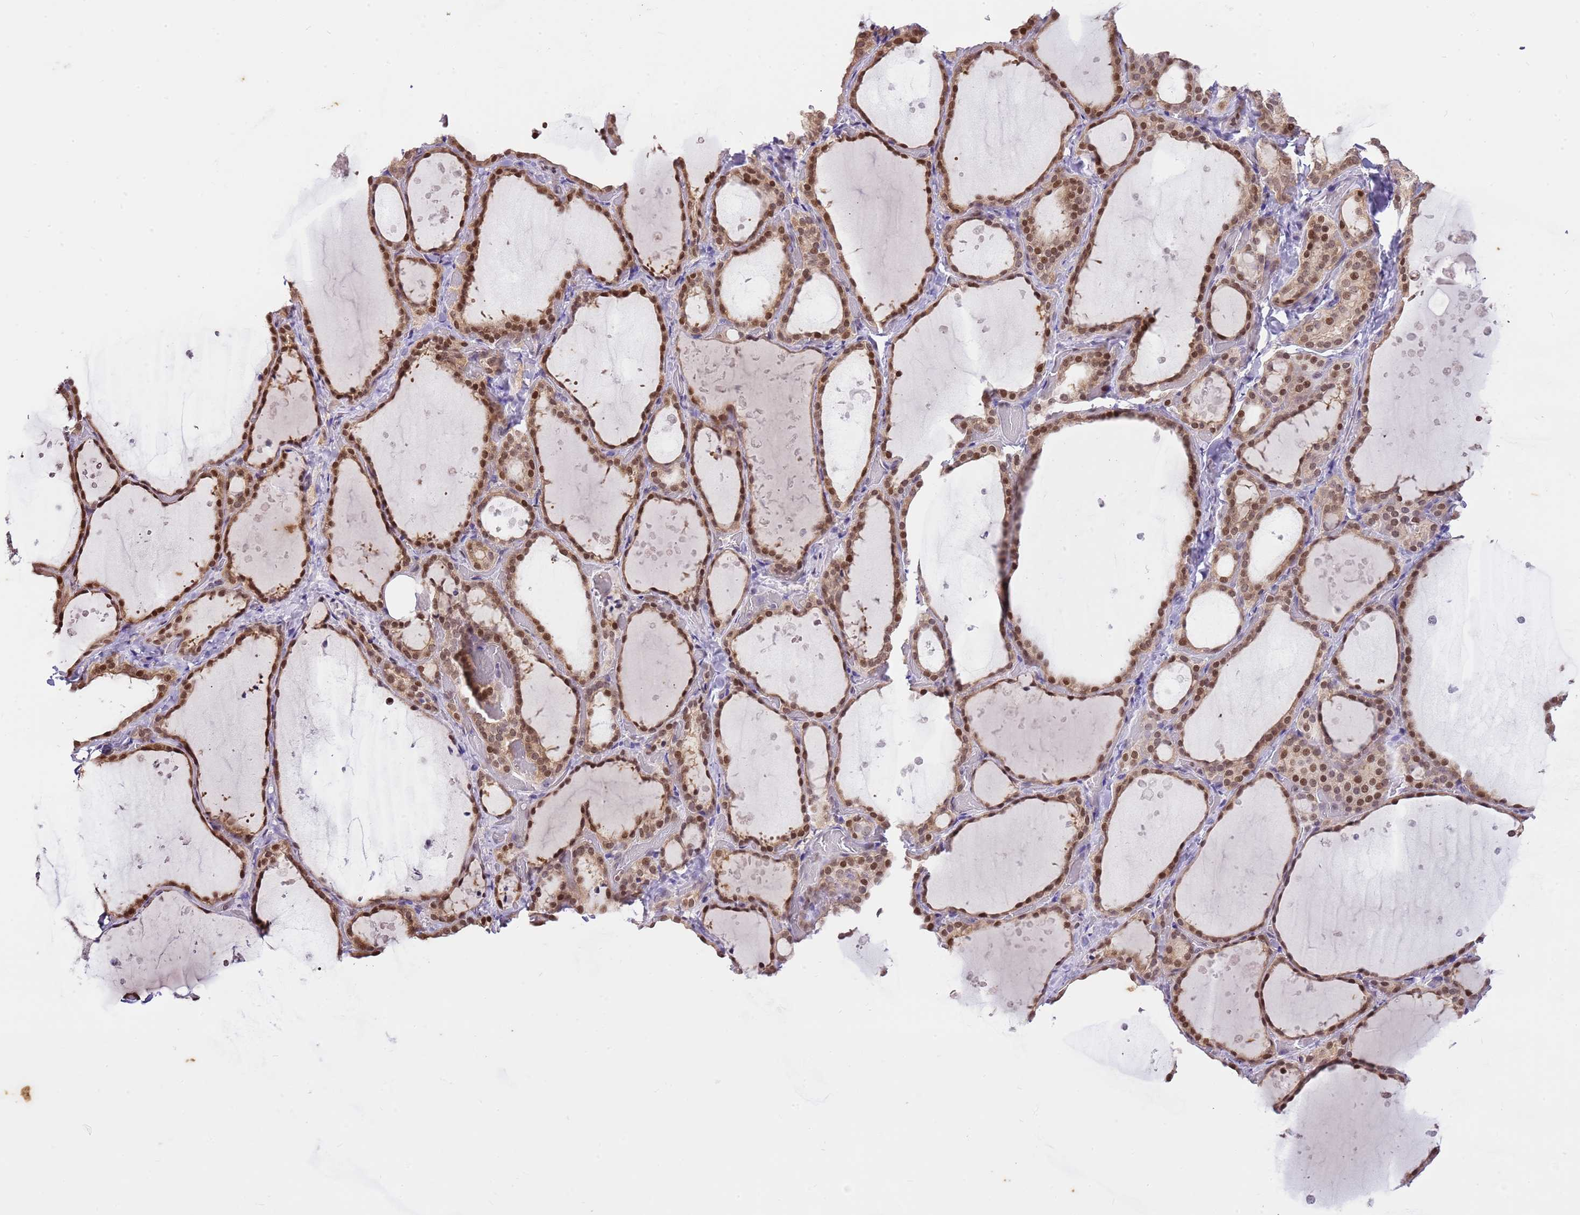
{"staining": {"intensity": "moderate", "quantity": ">75%", "location": "cytoplasmic/membranous,nuclear"}, "tissue": "thyroid gland", "cell_type": "Glandular cells", "image_type": "normal", "snomed": [{"axis": "morphology", "description": "Normal tissue, NOS"}, {"axis": "topography", "description": "Thyroid gland"}], "caption": "Moderate cytoplasmic/membranous,nuclear expression for a protein is seen in about >75% of glandular cells of unremarkable thyroid gland using immunohistochemistry (IHC).", "gene": "RFK", "patient": {"sex": "female", "age": 44}}